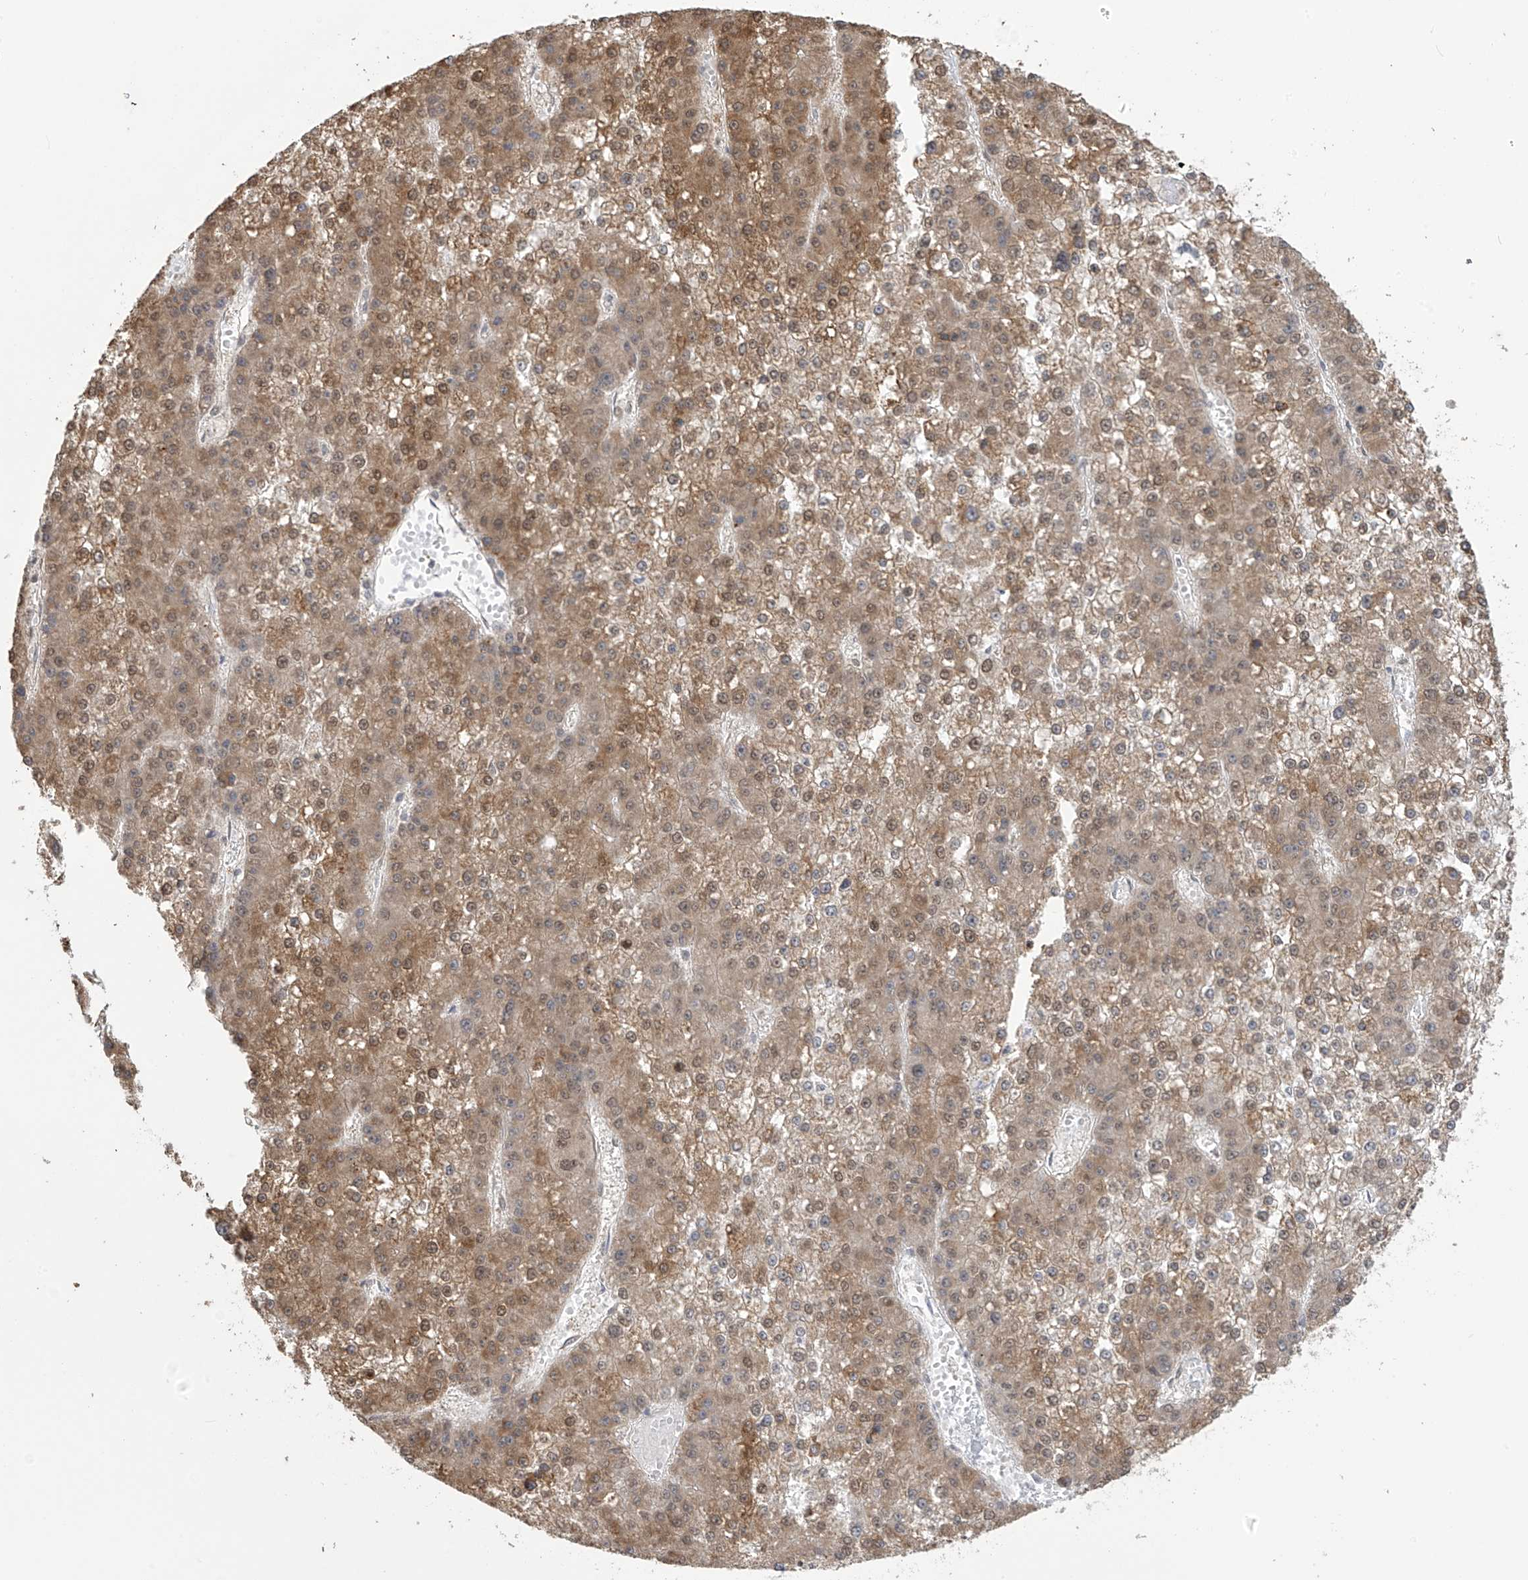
{"staining": {"intensity": "moderate", "quantity": ">75%", "location": "cytoplasmic/membranous,nuclear"}, "tissue": "liver cancer", "cell_type": "Tumor cells", "image_type": "cancer", "snomed": [{"axis": "morphology", "description": "Carcinoma, Hepatocellular, NOS"}, {"axis": "topography", "description": "Liver"}], "caption": "A medium amount of moderate cytoplasmic/membranous and nuclear expression is present in about >75% of tumor cells in liver cancer tissue.", "gene": "KIAA1522", "patient": {"sex": "female", "age": 73}}